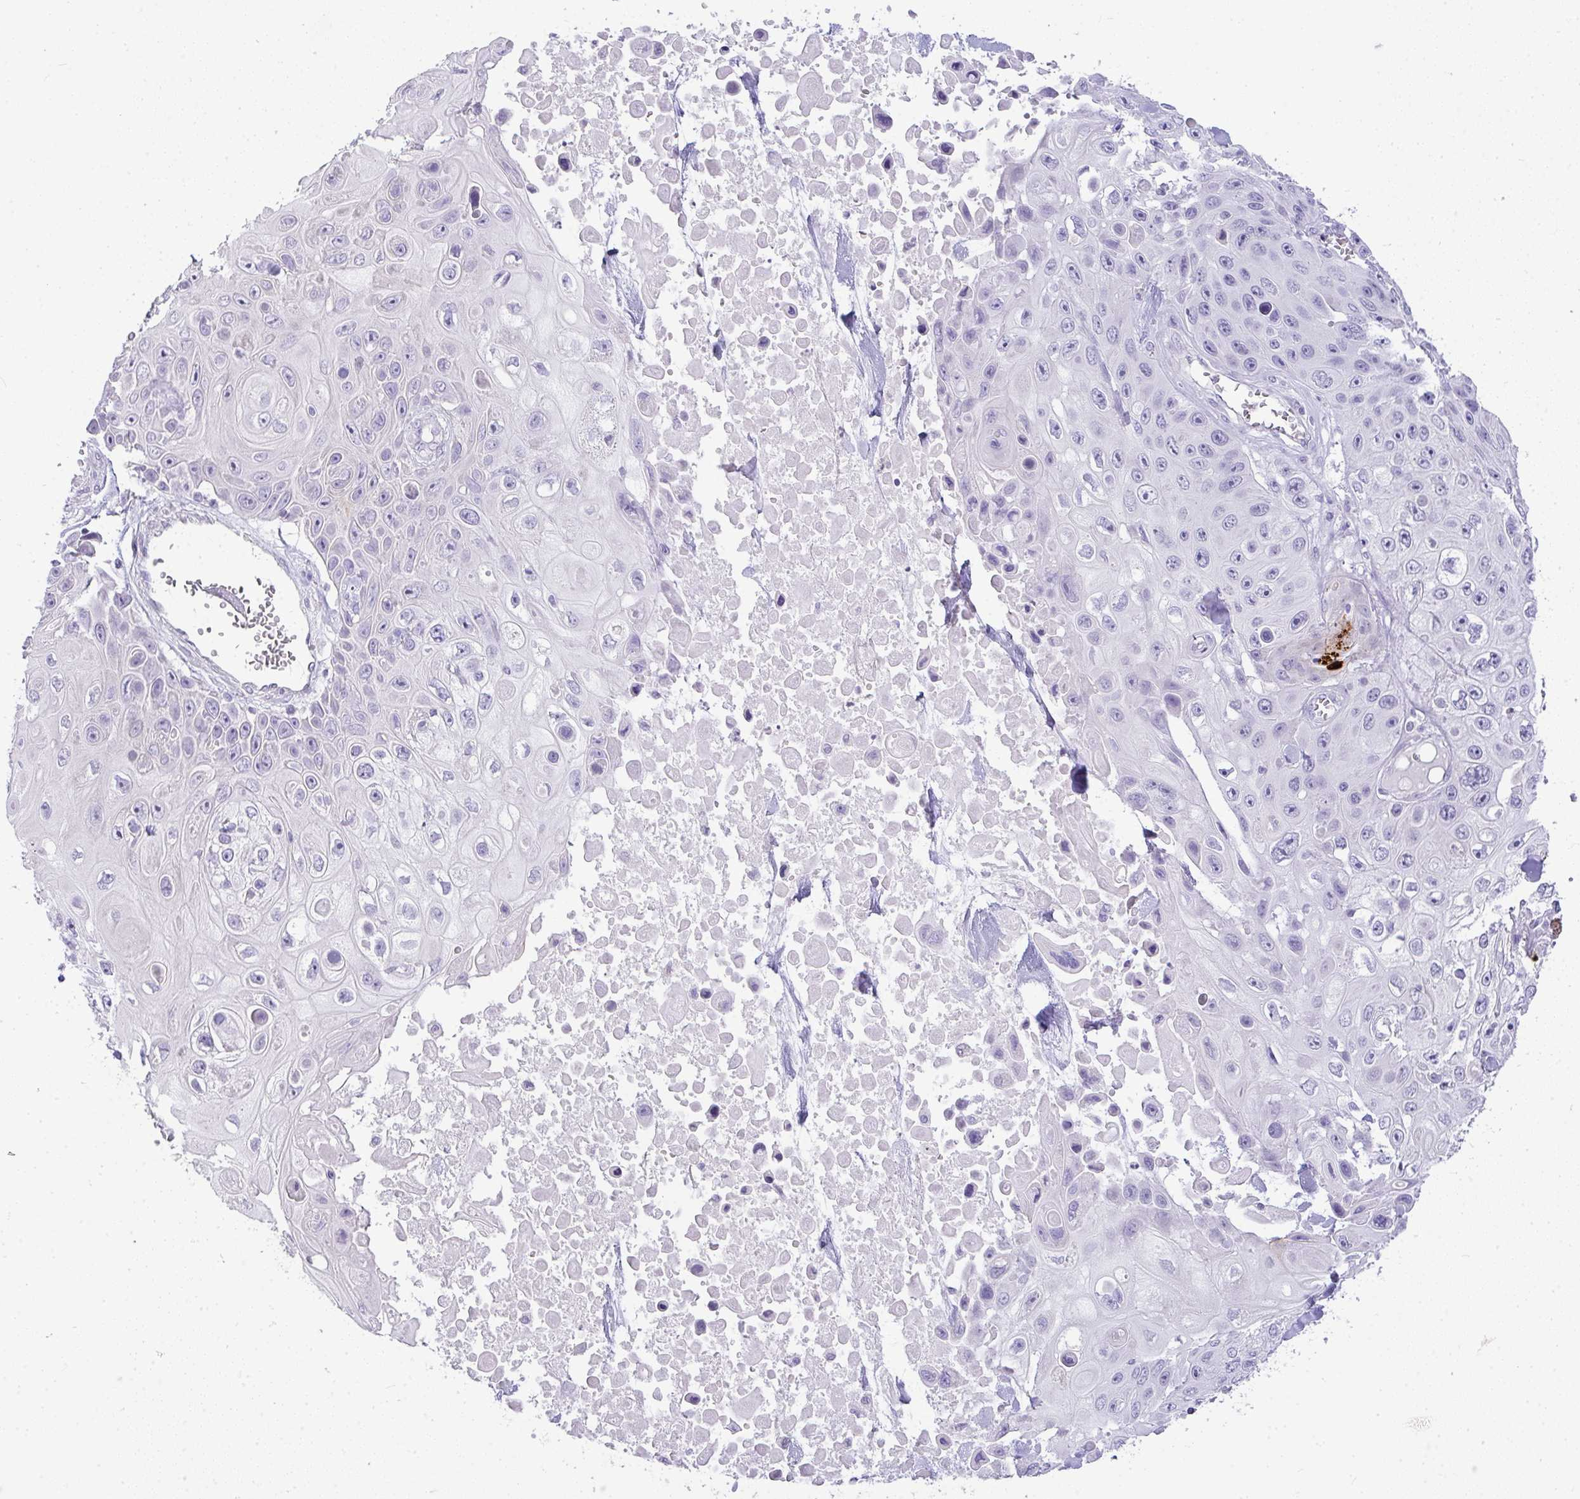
{"staining": {"intensity": "negative", "quantity": "none", "location": "none"}, "tissue": "skin cancer", "cell_type": "Tumor cells", "image_type": "cancer", "snomed": [{"axis": "morphology", "description": "Squamous cell carcinoma, NOS"}, {"axis": "topography", "description": "Skin"}], "caption": "DAB immunohistochemical staining of skin squamous cell carcinoma shows no significant expression in tumor cells. Nuclei are stained in blue.", "gene": "LIPE", "patient": {"sex": "male", "age": 82}}